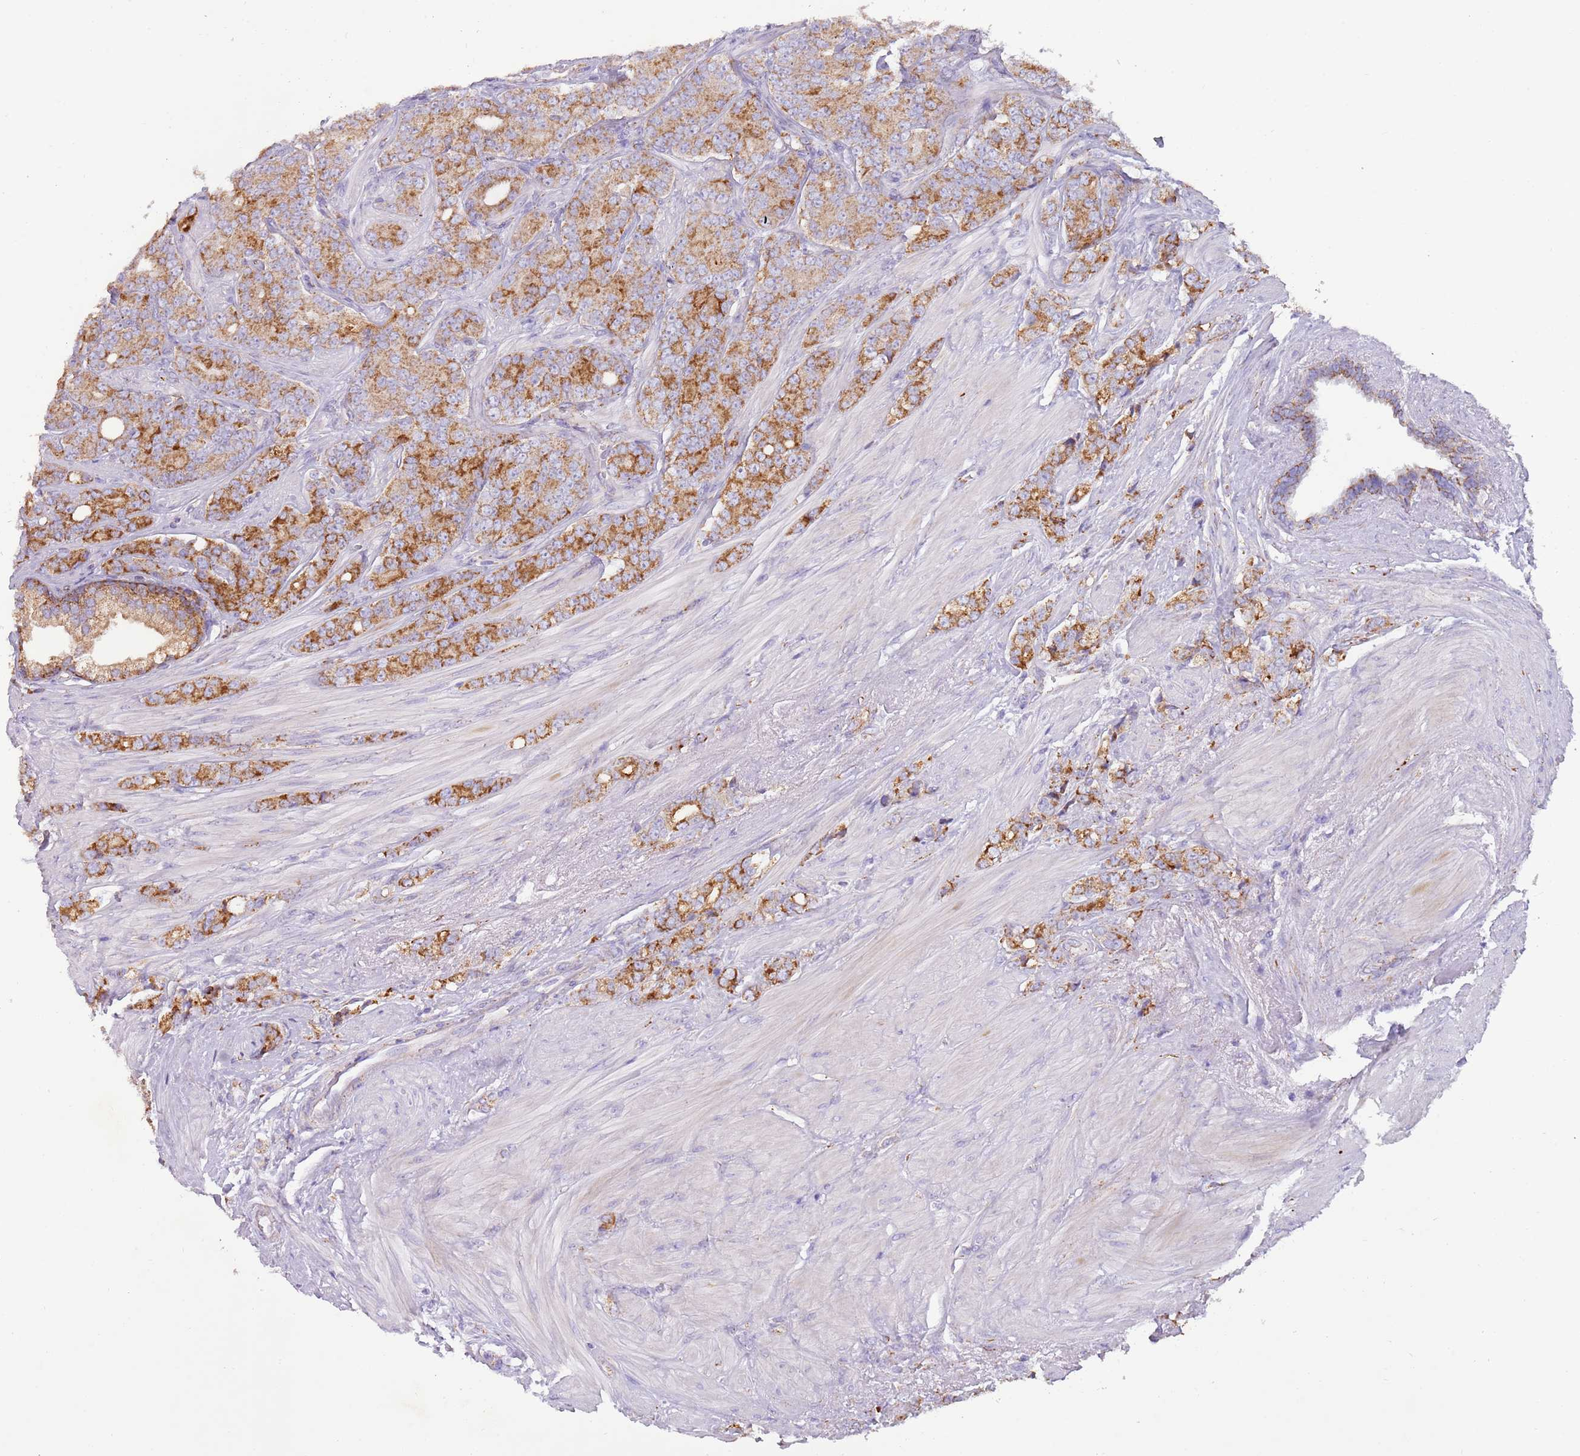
{"staining": {"intensity": "moderate", "quantity": ">75%", "location": "cytoplasmic/membranous"}, "tissue": "prostate cancer", "cell_type": "Tumor cells", "image_type": "cancer", "snomed": [{"axis": "morphology", "description": "Adenocarcinoma, High grade"}, {"axis": "topography", "description": "Prostate"}], "caption": "Prostate adenocarcinoma (high-grade) was stained to show a protein in brown. There is medium levels of moderate cytoplasmic/membranous staining in about >75% of tumor cells.", "gene": "RNF222", "patient": {"sex": "male", "age": 62}}